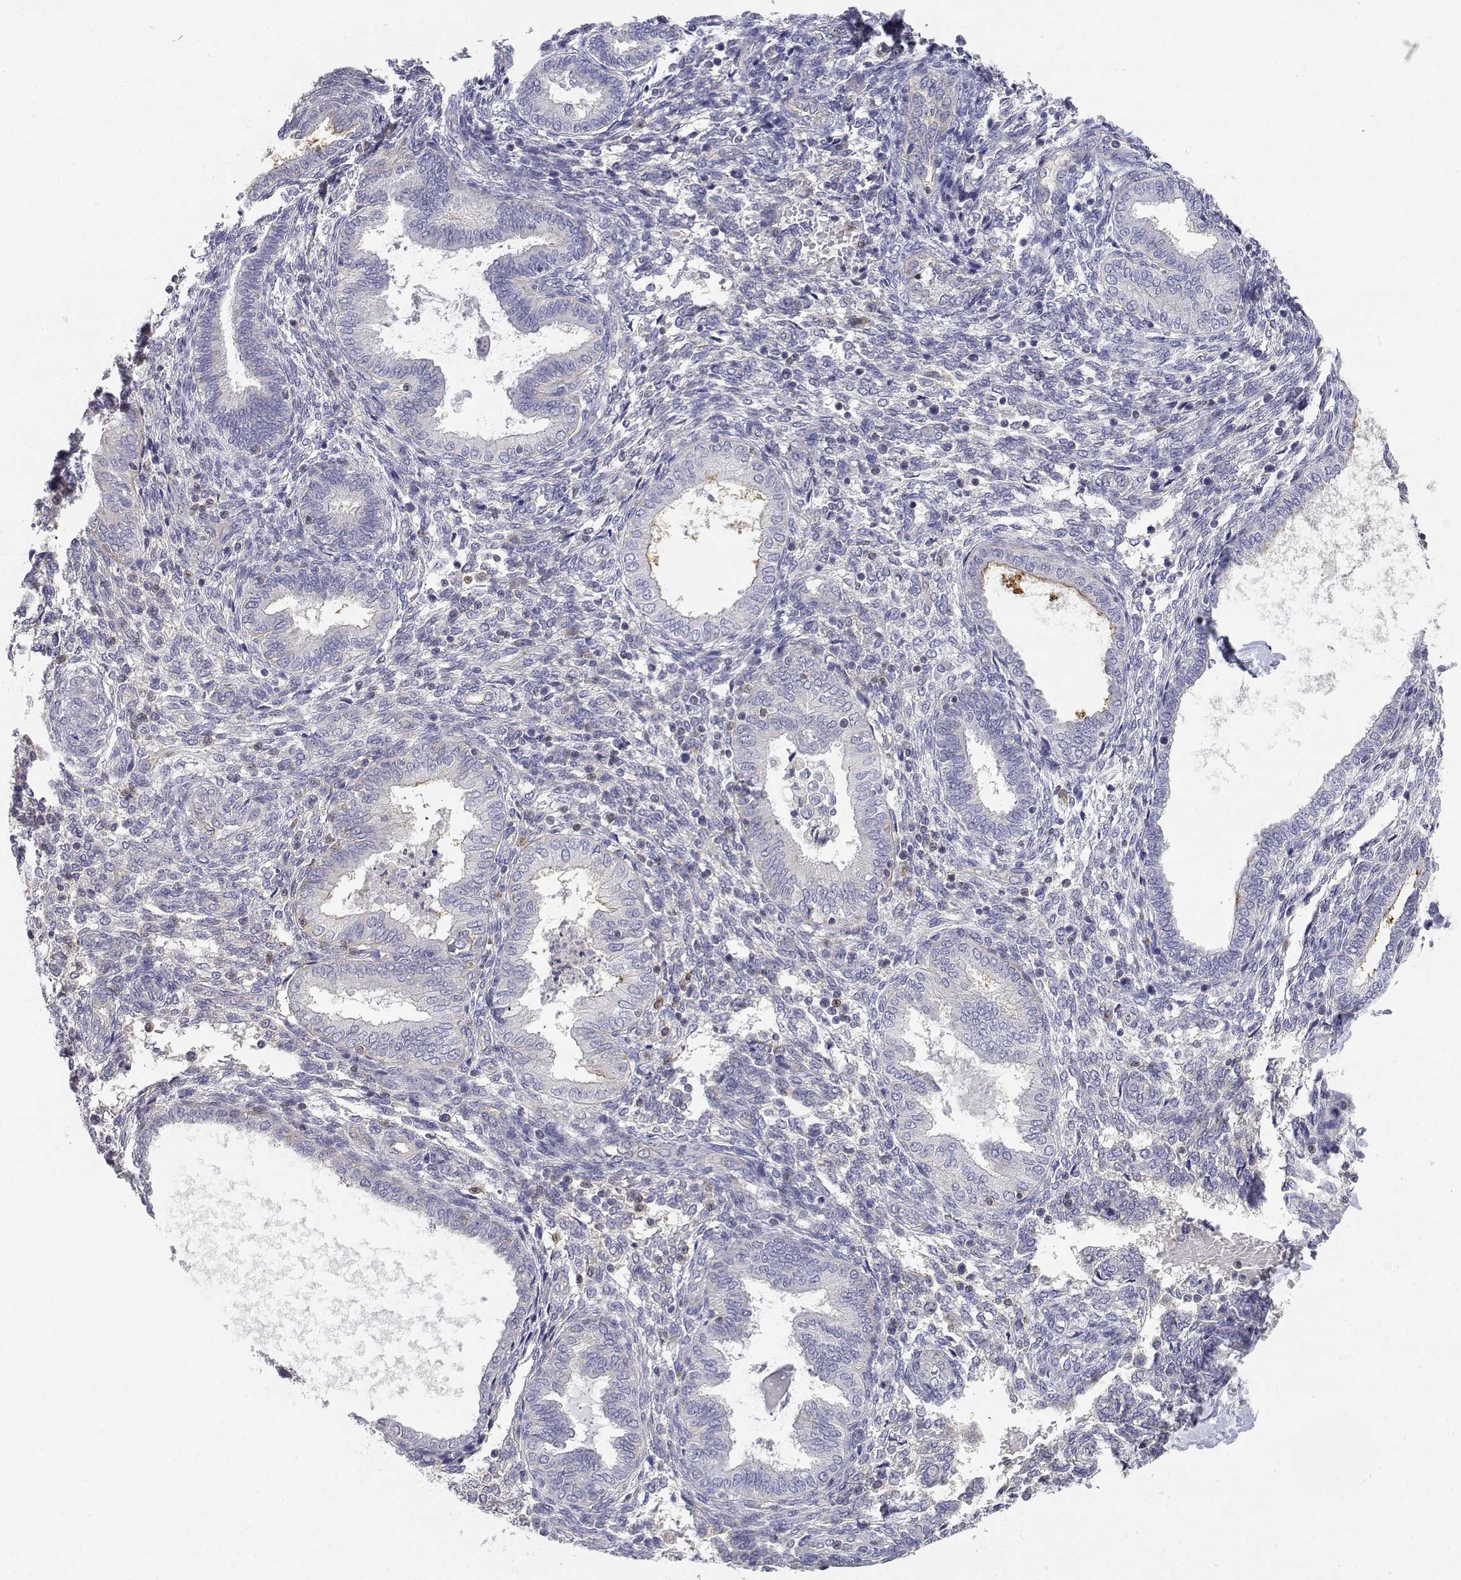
{"staining": {"intensity": "negative", "quantity": "none", "location": "none"}, "tissue": "endometrium", "cell_type": "Cells in endometrial stroma", "image_type": "normal", "snomed": [{"axis": "morphology", "description": "Normal tissue, NOS"}, {"axis": "topography", "description": "Endometrium"}], "caption": "A high-resolution micrograph shows immunohistochemistry staining of benign endometrium, which shows no significant positivity in cells in endometrial stroma.", "gene": "ADA", "patient": {"sex": "female", "age": 42}}